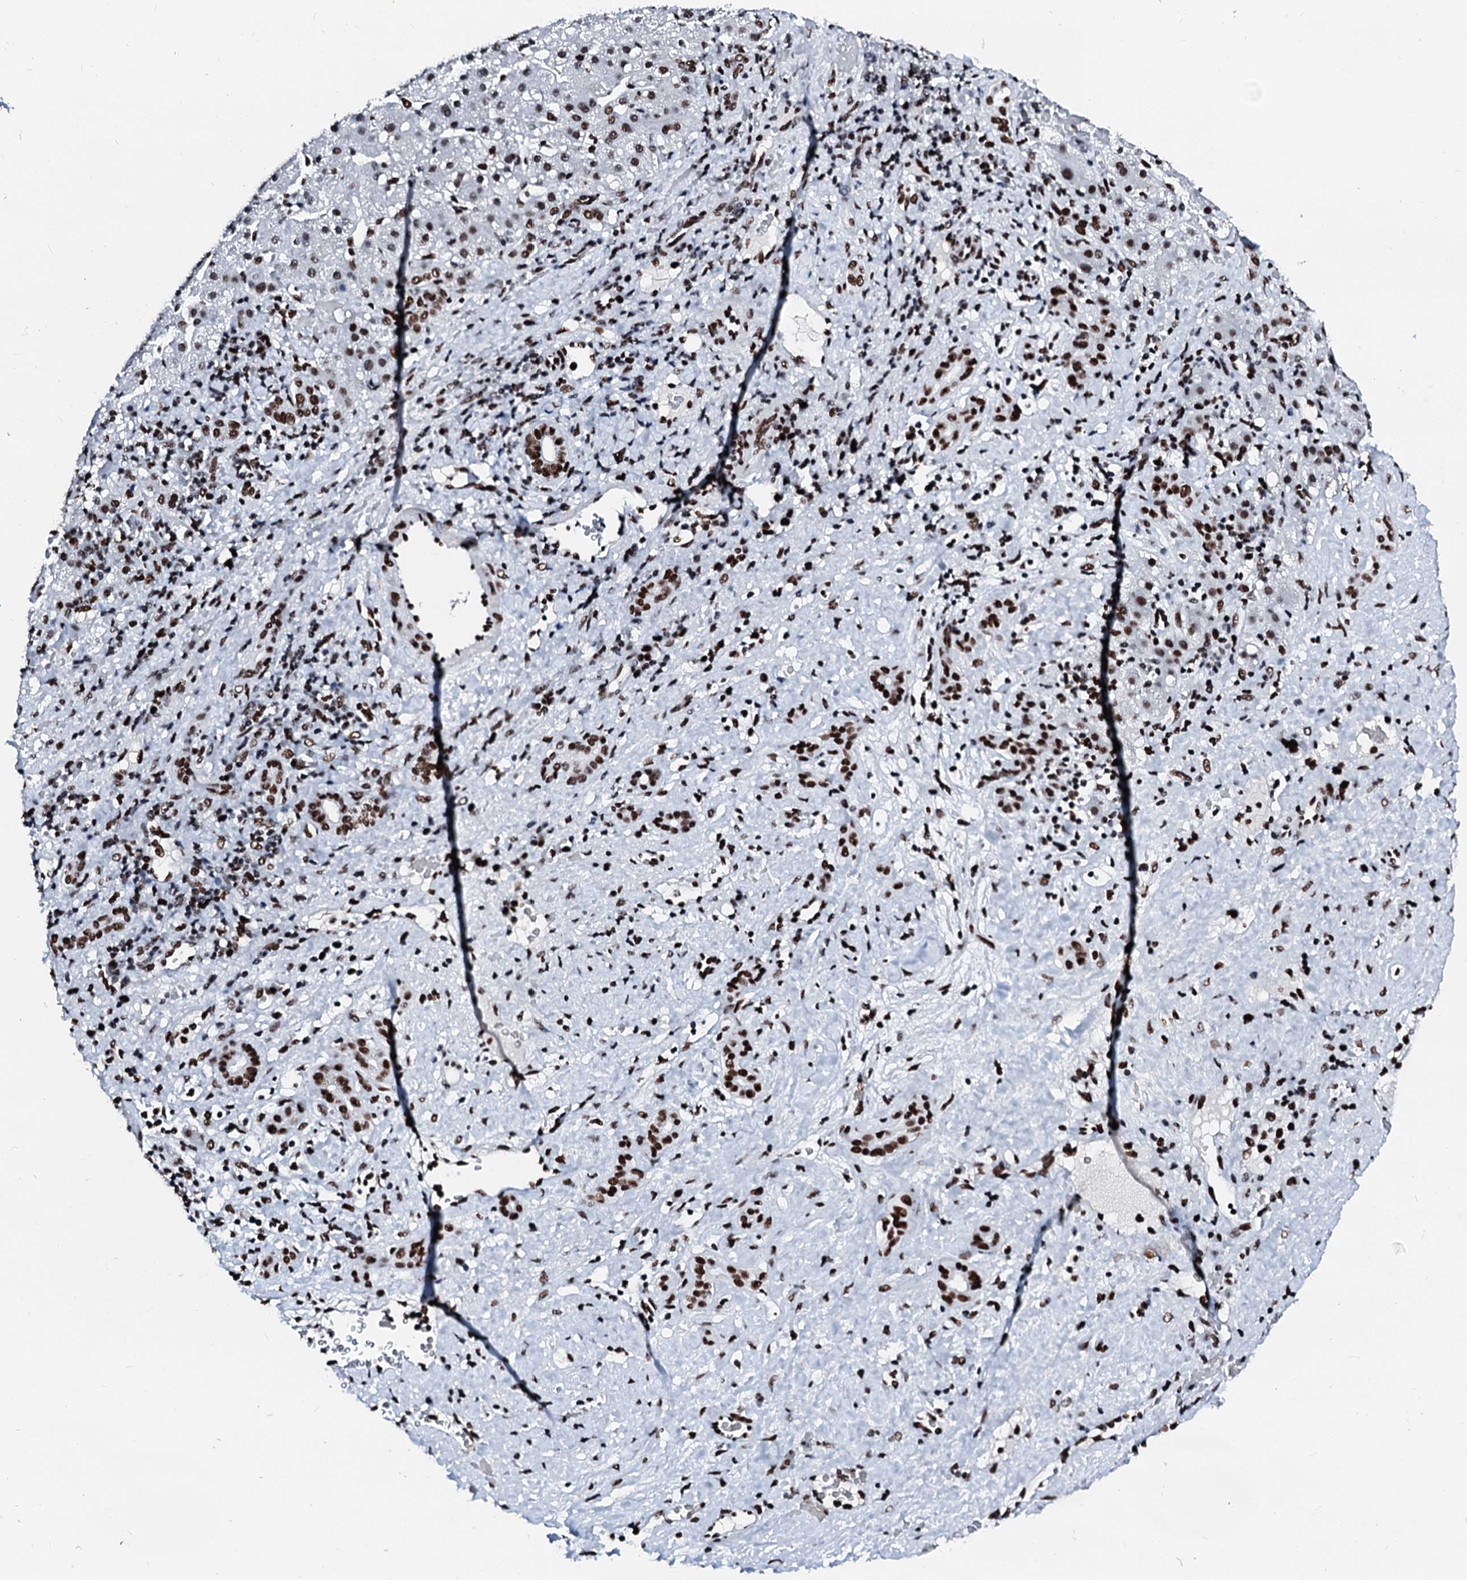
{"staining": {"intensity": "strong", "quantity": ">75%", "location": "nuclear"}, "tissue": "liver cancer", "cell_type": "Tumor cells", "image_type": "cancer", "snomed": [{"axis": "morphology", "description": "Normal tissue, NOS"}, {"axis": "morphology", "description": "Carcinoma, Hepatocellular, NOS"}, {"axis": "topography", "description": "Liver"}], "caption": "Hepatocellular carcinoma (liver) tissue displays strong nuclear staining in about >75% of tumor cells, visualized by immunohistochemistry.", "gene": "RALY", "patient": {"sex": "male", "age": 57}}